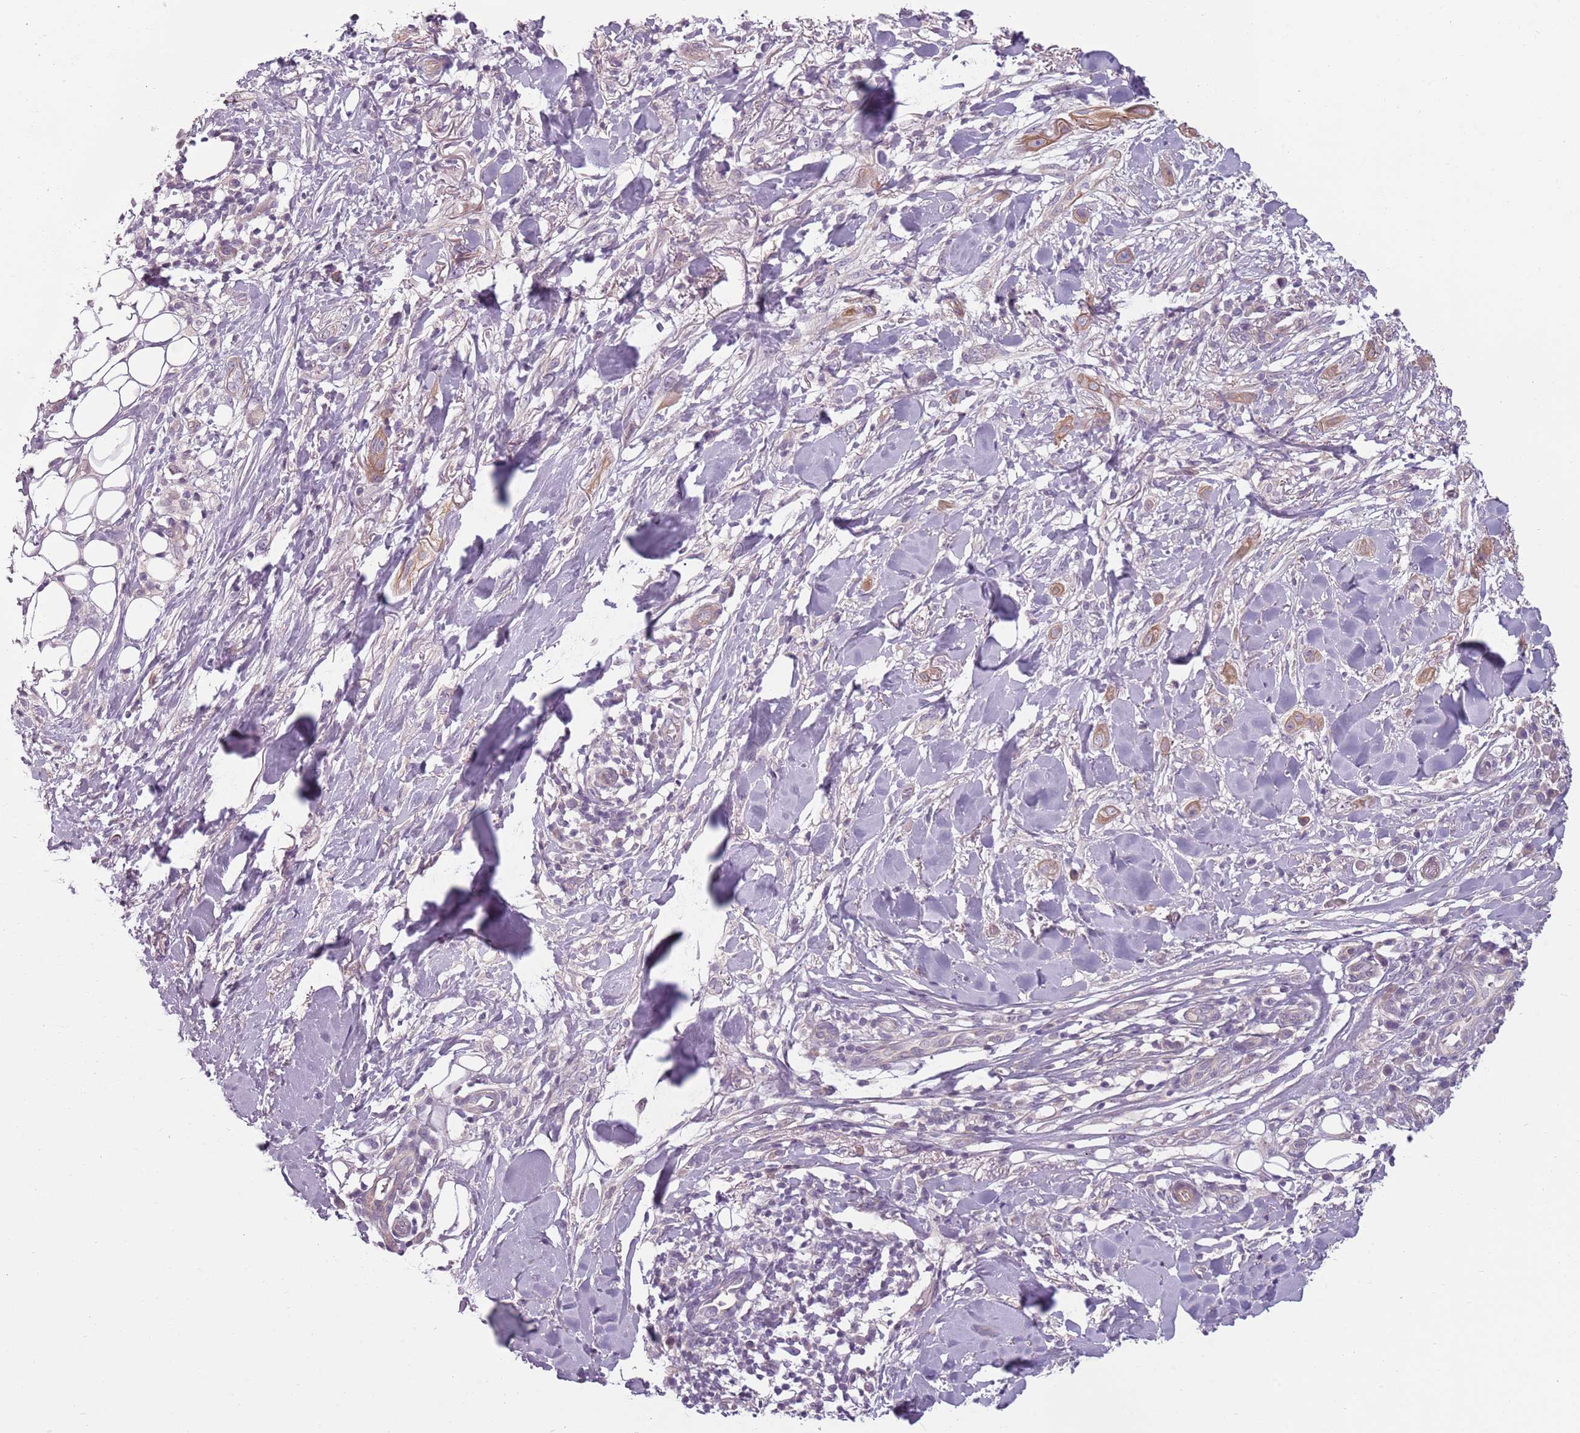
{"staining": {"intensity": "moderate", "quantity": "25%-75%", "location": "cytoplasmic/membranous"}, "tissue": "skin cancer", "cell_type": "Tumor cells", "image_type": "cancer", "snomed": [{"axis": "morphology", "description": "Basal cell carcinoma"}, {"axis": "topography", "description": "Skin"}], "caption": "Immunohistochemical staining of human basal cell carcinoma (skin) reveals moderate cytoplasmic/membranous protein expression in approximately 25%-75% of tumor cells.", "gene": "TLCD2", "patient": {"sex": "male", "age": 72}}